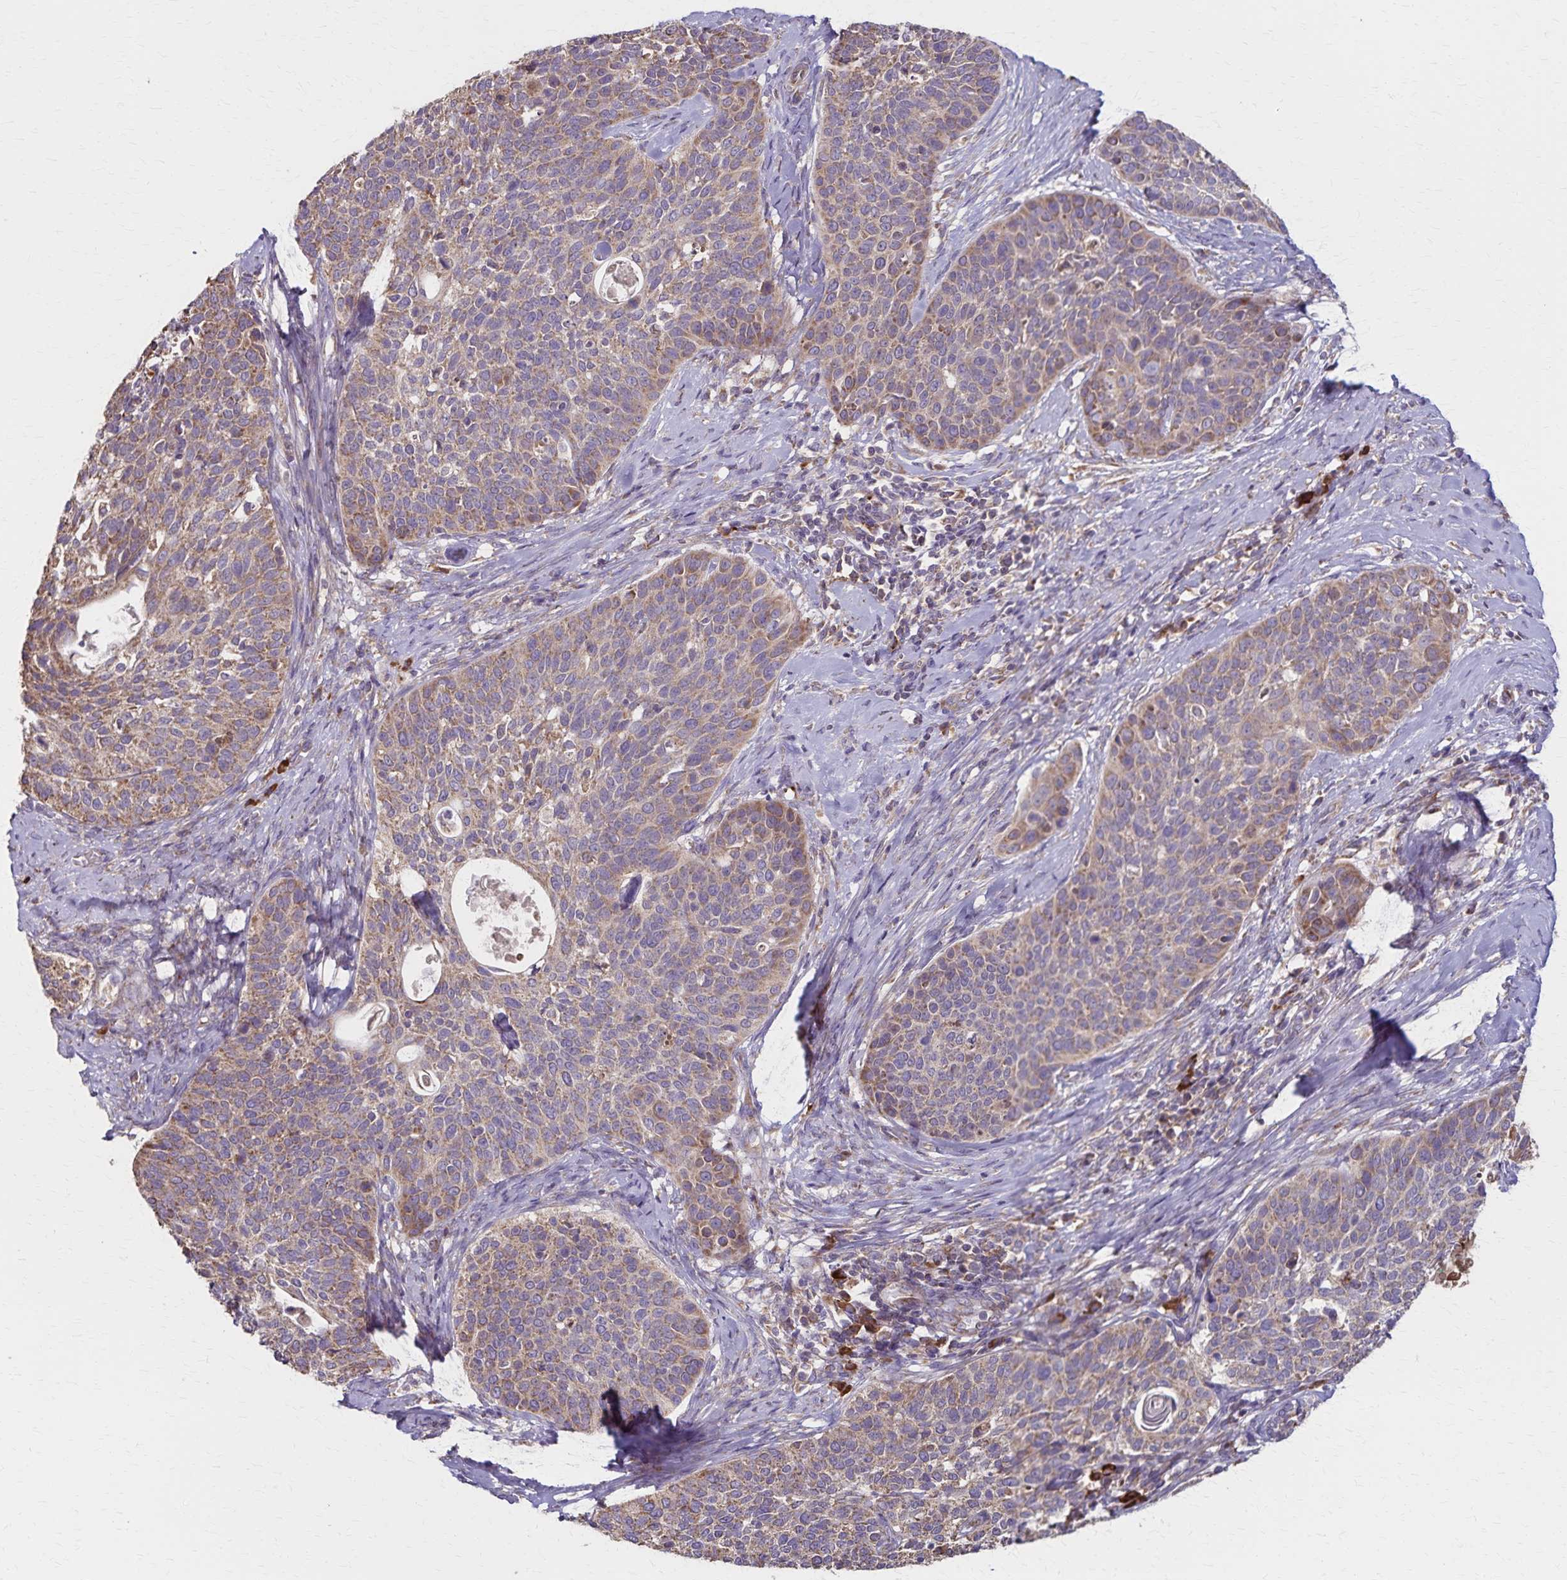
{"staining": {"intensity": "weak", "quantity": ">75%", "location": "cytoplasmic/membranous"}, "tissue": "cervical cancer", "cell_type": "Tumor cells", "image_type": "cancer", "snomed": [{"axis": "morphology", "description": "Squamous cell carcinoma, NOS"}, {"axis": "topography", "description": "Cervix"}], "caption": "Immunohistochemical staining of cervical cancer exhibits weak cytoplasmic/membranous protein expression in about >75% of tumor cells.", "gene": "RNF10", "patient": {"sex": "female", "age": 69}}